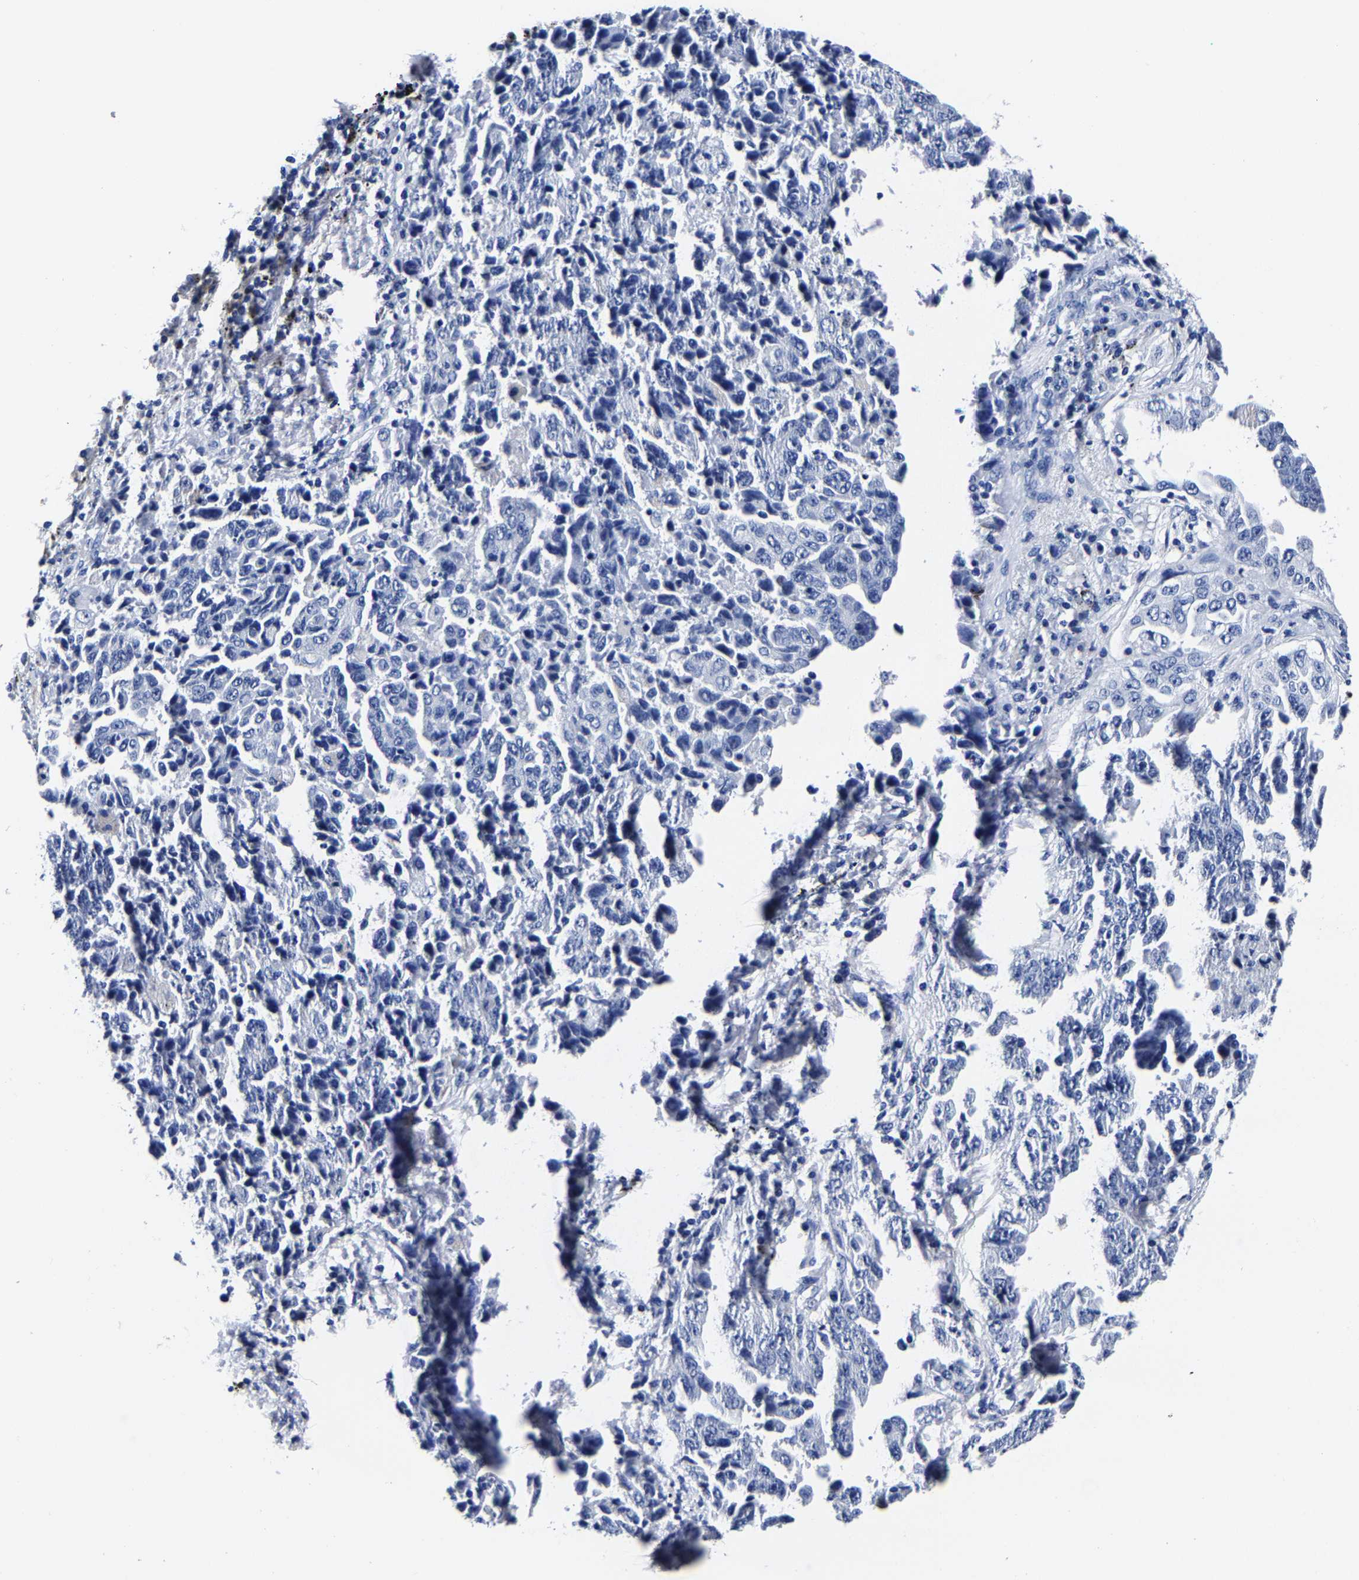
{"staining": {"intensity": "negative", "quantity": "none", "location": "none"}, "tissue": "lung cancer", "cell_type": "Tumor cells", "image_type": "cancer", "snomed": [{"axis": "morphology", "description": "Adenocarcinoma, NOS"}, {"axis": "topography", "description": "Lung"}], "caption": "There is no significant staining in tumor cells of adenocarcinoma (lung).", "gene": "CPA2", "patient": {"sex": "female", "age": 51}}